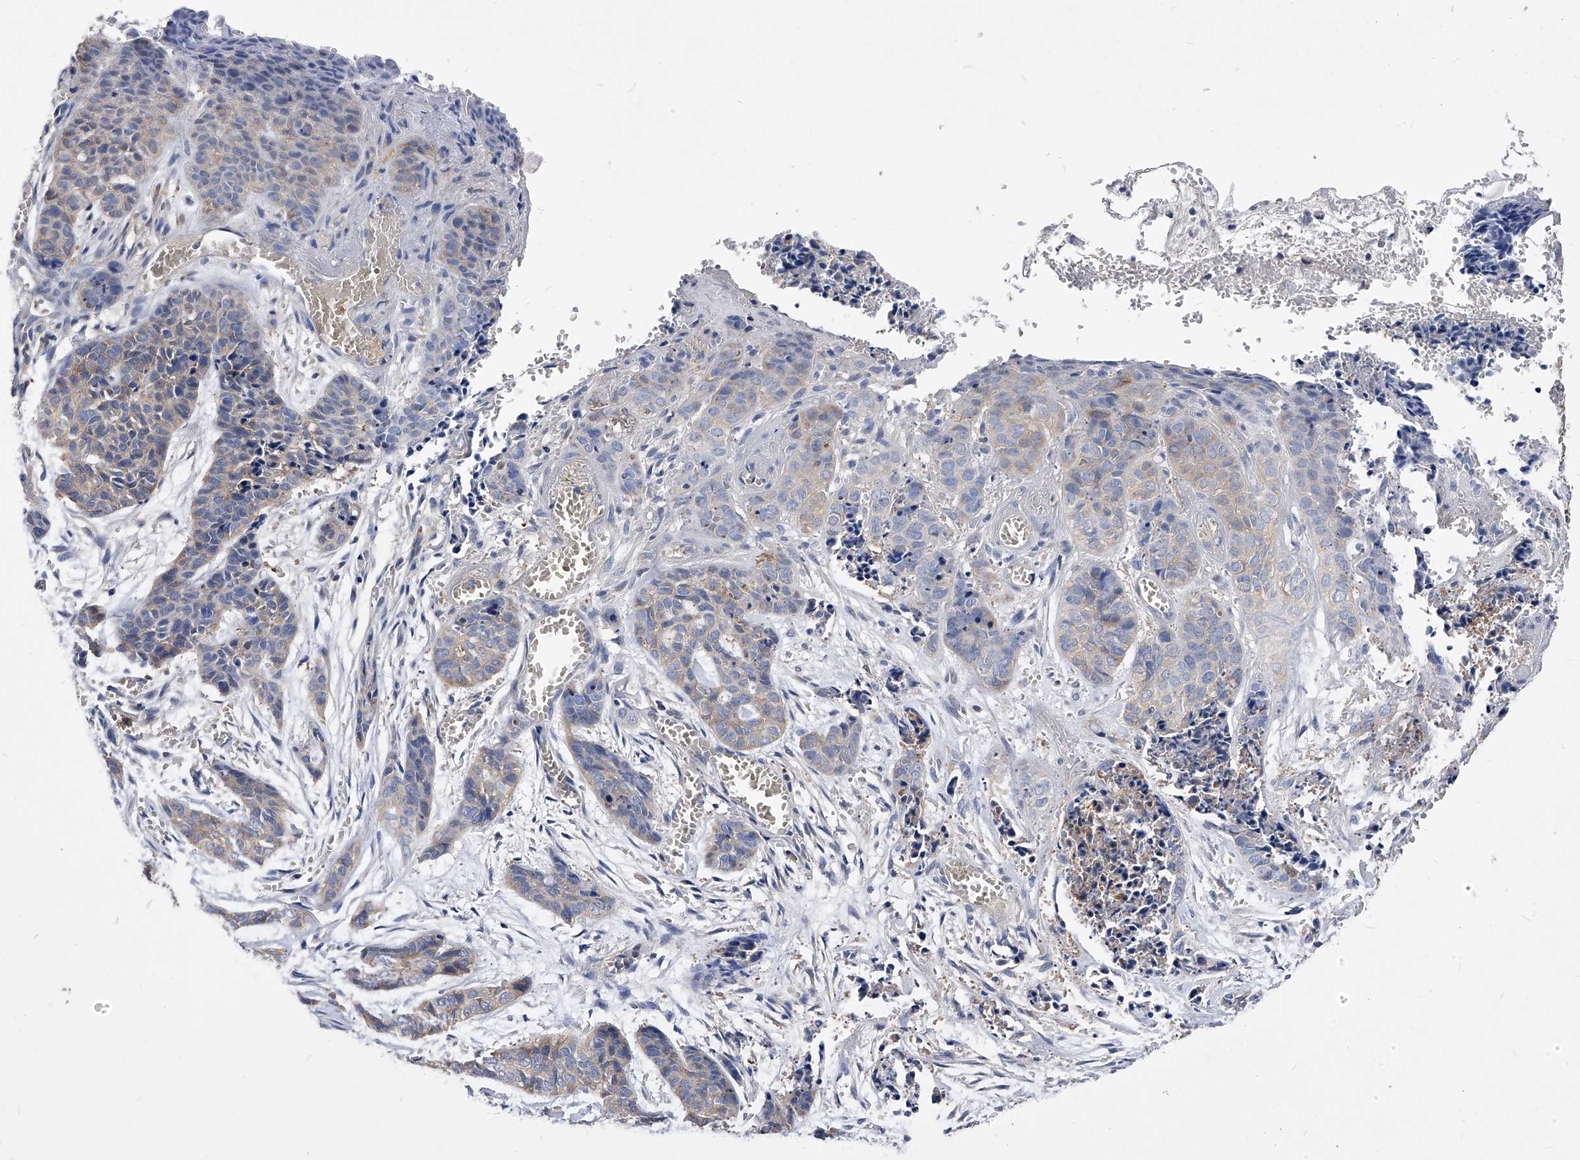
{"staining": {"intensity": "weak", "quantity": "<25%", "location": "cytoplasmic/membranous"}, "tissue": "skin cancer", "cell_type": "Tumor cells", "image_type": "cancer", "snomed": [{"axis": "morphology", "description": "Basal cell carcinoma"}, {"axis": "topography", "description": "Skin"}], "caption": "Immunohistochemical staining of skin cancer reveals no significant staining in tumor cells. (Immunohistochemistry, brightfield microscopy, high magnification).", "gene": "APEH", "patient": {"sex": "female", "age": 64}}